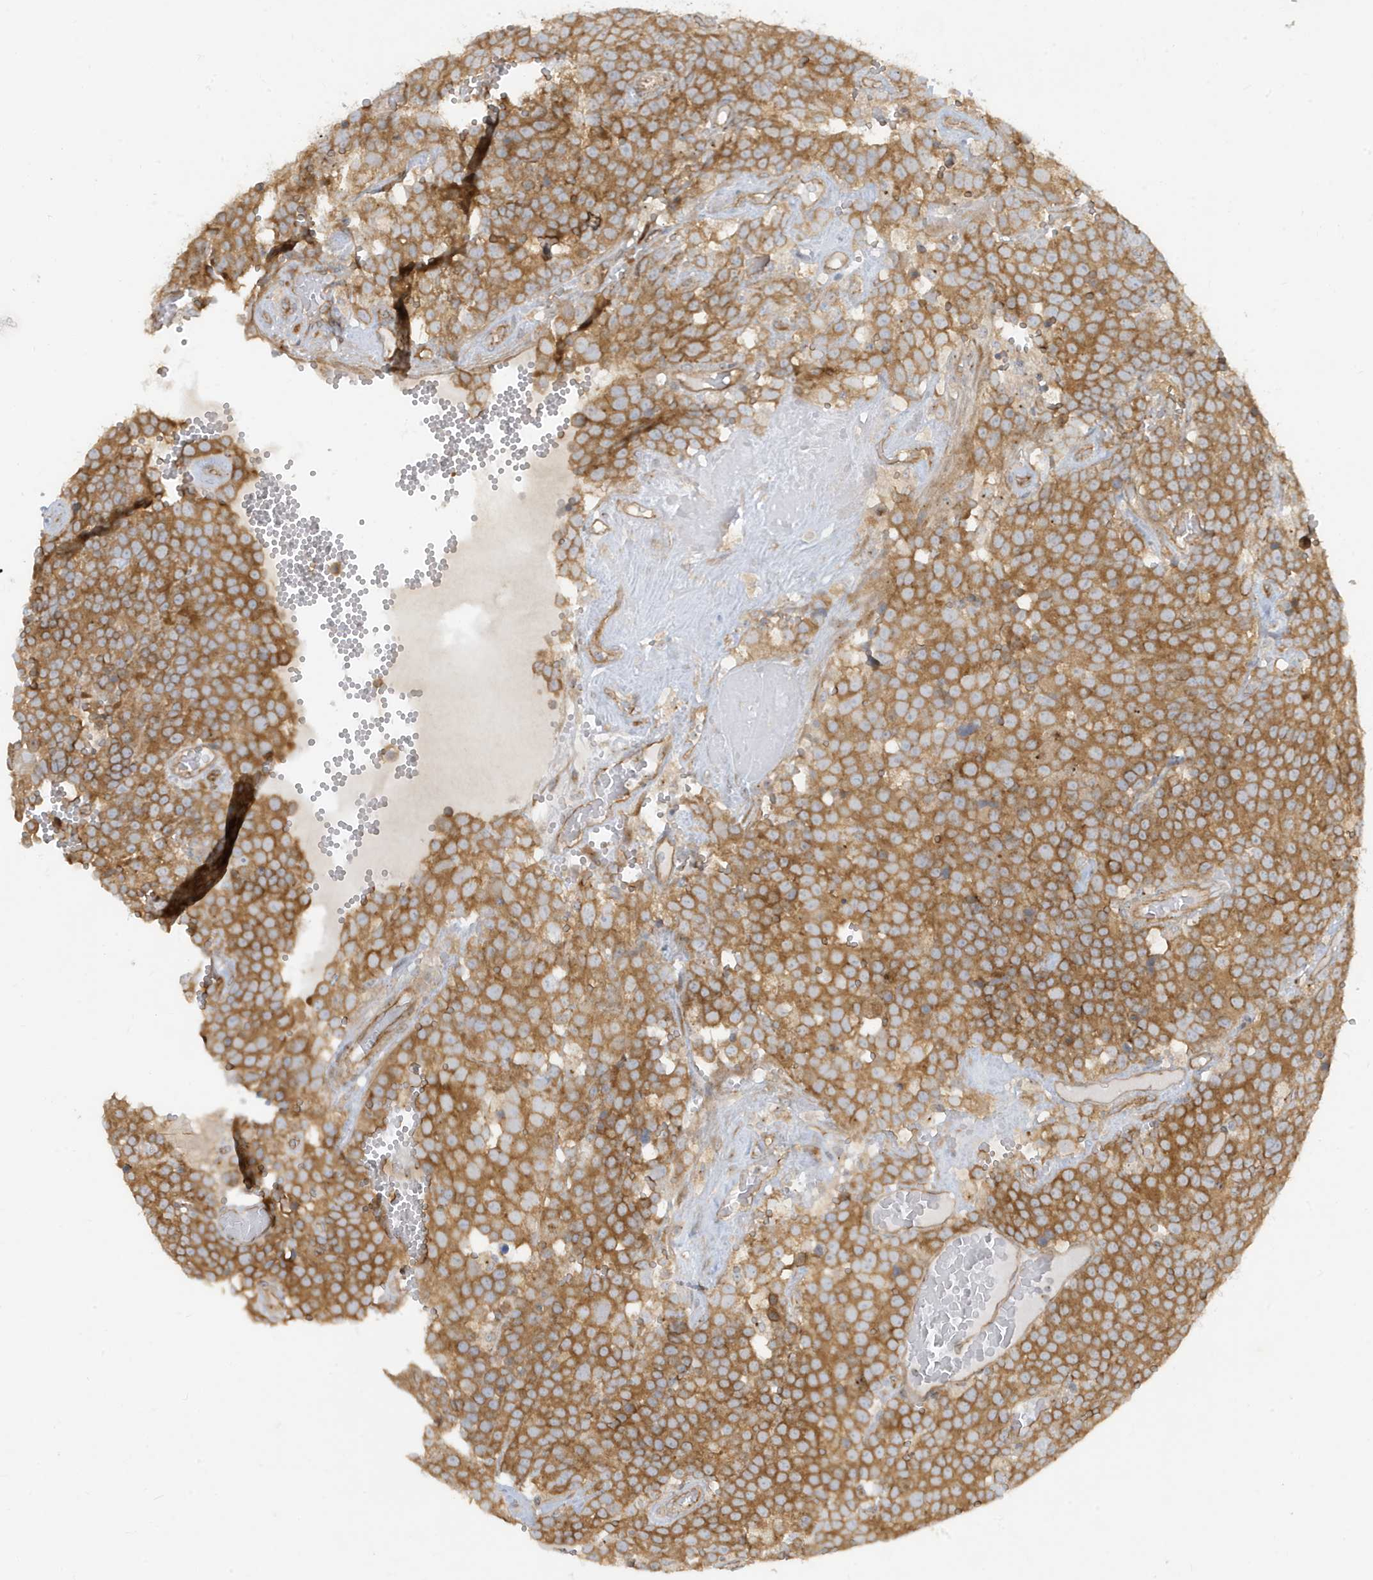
{"staining": {"intensity": "moderate", "quantity": ">75%", "location": "cytoplasmic/membranous"}, "tissue": "testis cancer", "cell_type": "Tumor cells", "image_type": "cancer", "snomed": [{"axis": "morphology", "description": "Seminoma, NOS"}, {"axis": "topography", "description": "Testis"}], "caption": "Immunohistochemical staining of human seminoma (testis) shows medium levels of moderate cytoplasmic/membranous staining in about >75% of tumor cells. (Stains: DAB in brown, nuclei in blue, Microscopy: brightfield microscopy at high magnification).", "gene": "ATP23", "patient": {"sex": "male", "age": 71}}